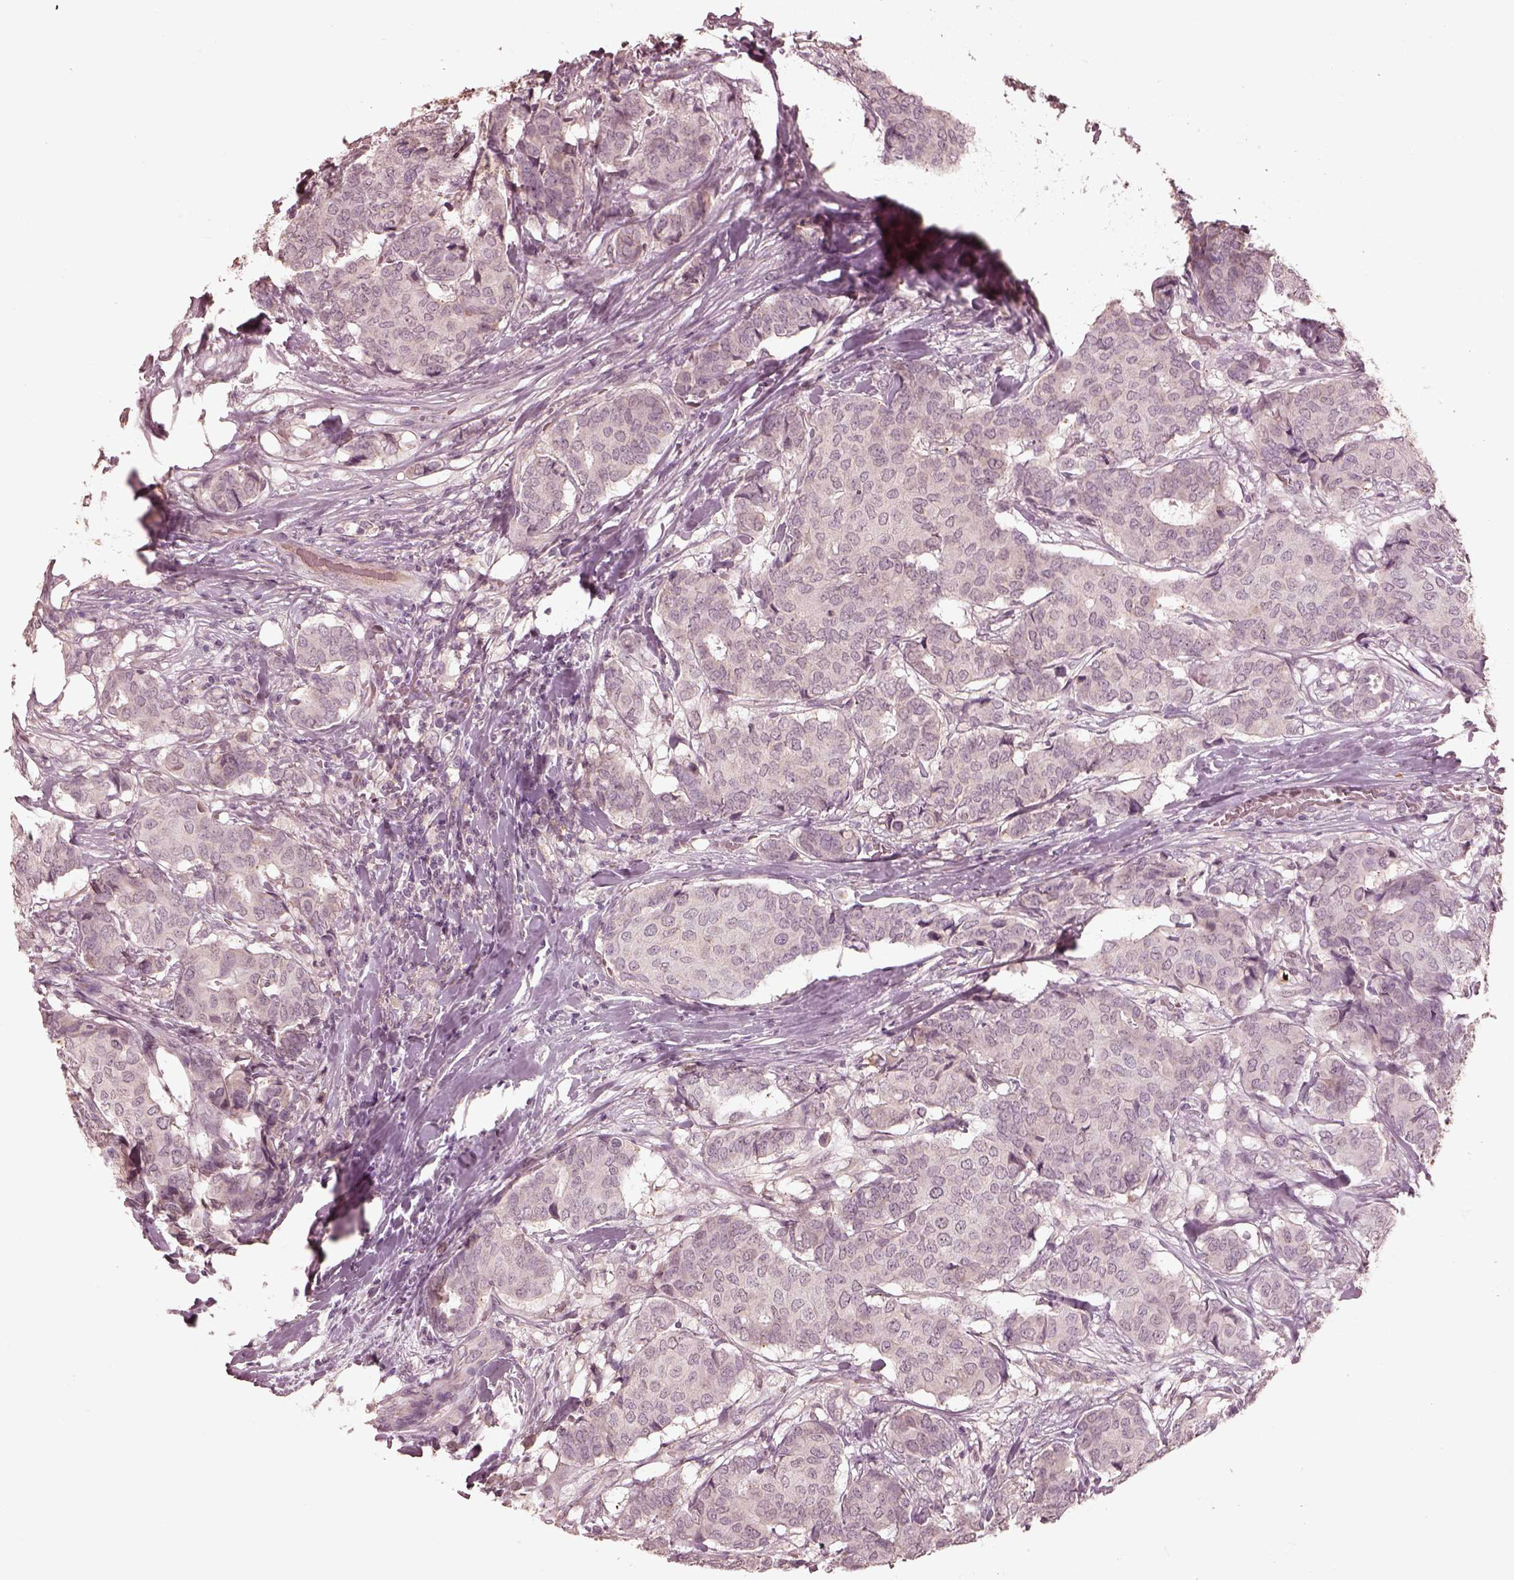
{"staining": {"intensity": "negative", "quantity": "none", "location": "none"}, "tissue": "breast cancer", "cell_type": "Tumor cells", "image_type": "cancer", "snomed": [{"axis": "morphology", "description": "Duct carcinoma"}, {"axis": "topography", "description": "Breast"}], "caption": "A high-resolution micrograph shows immunohistochemistry staining of infiltrating ductal carcinoma (breast), which shows no significant positivity in tumor cells.", "gene": "CALR3", "patient": {"sex": "female", "age": 75}}